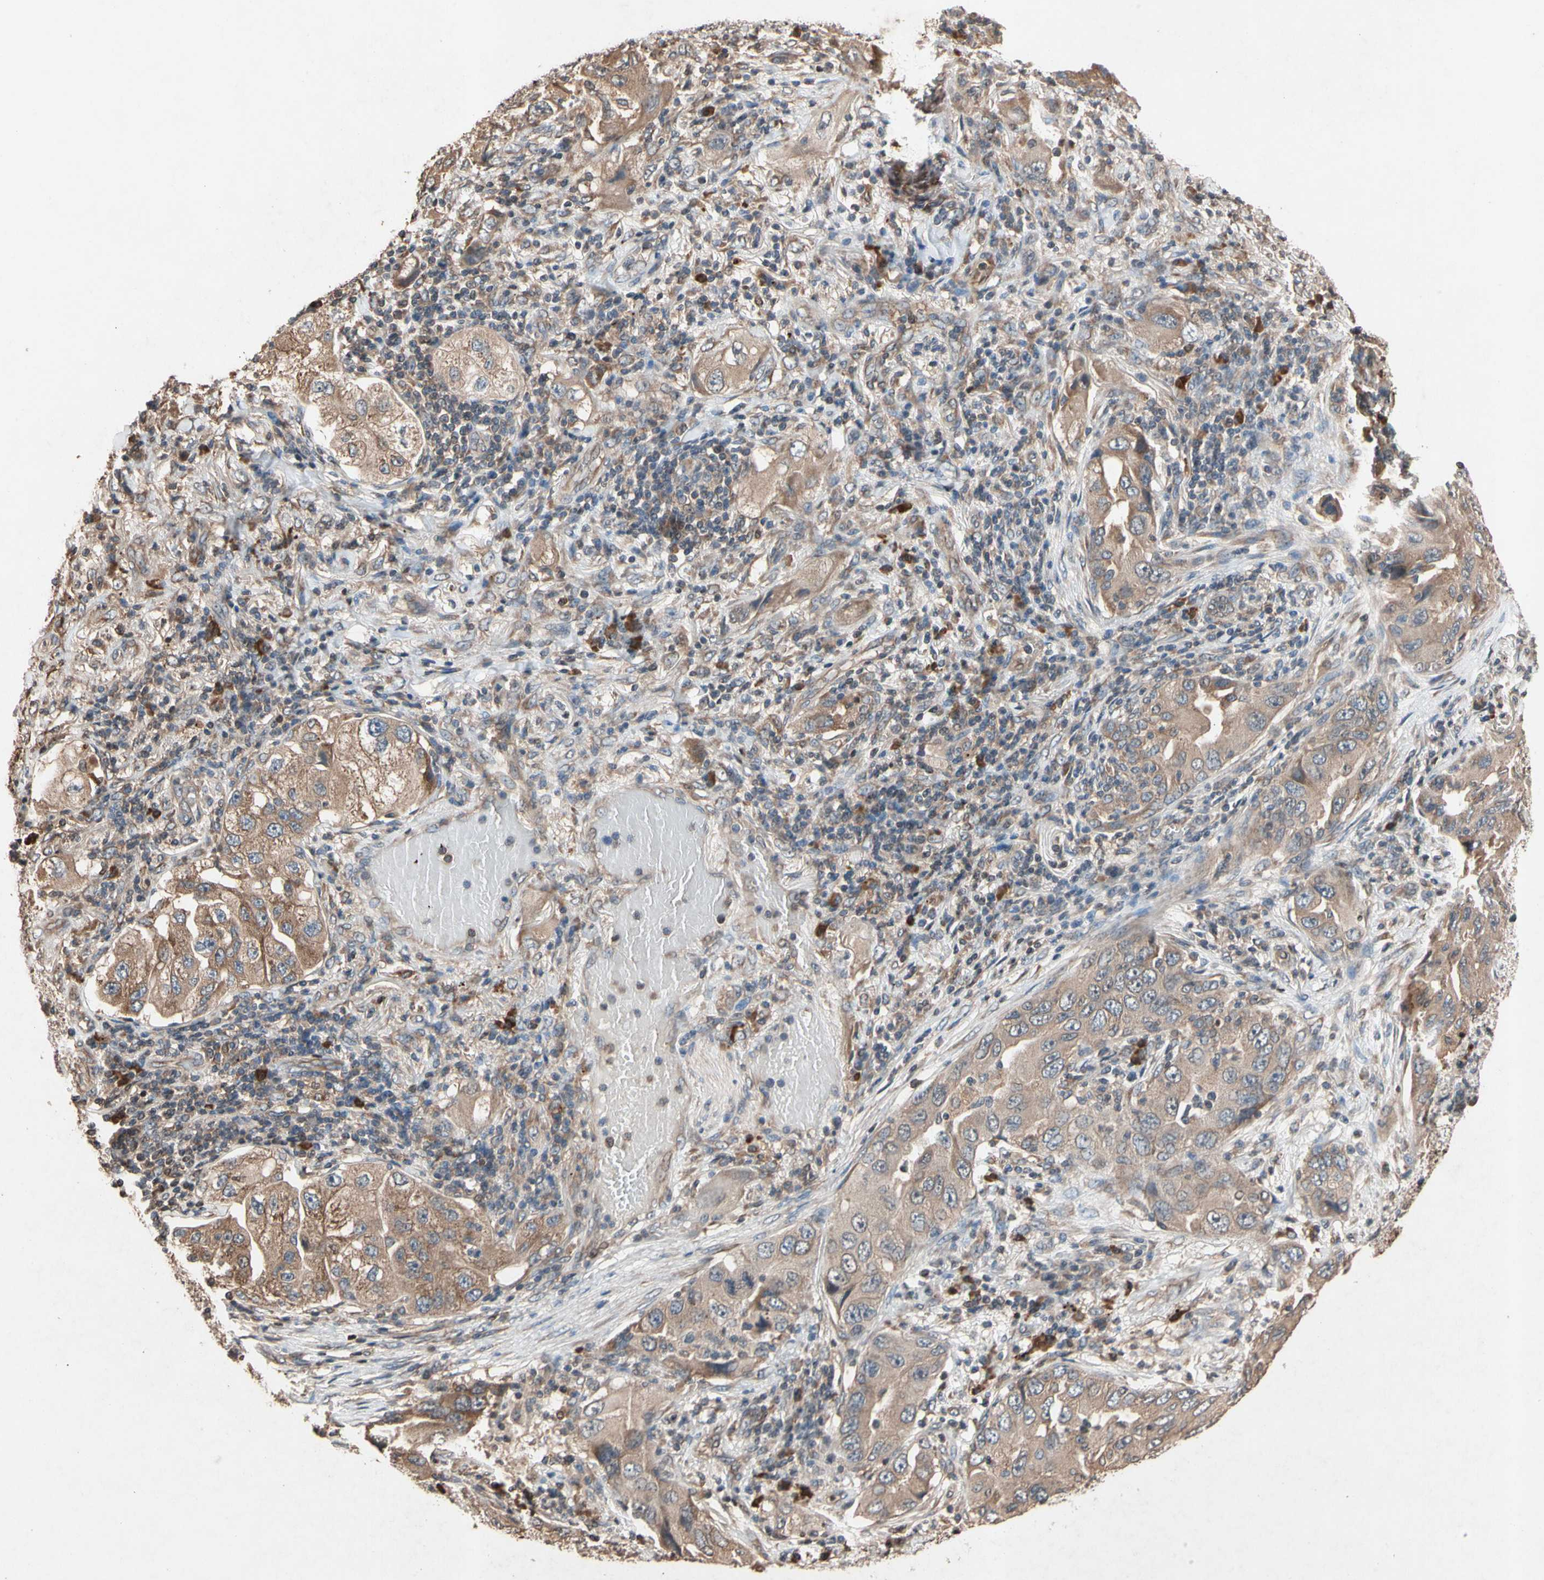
{"staining": {"intensity": "moderate", "quantity": ">75%", "location": "cytoplasmic/membranous"}, "tissue": "lung cancer", "cell_type": "Tumor cells", "image_type": "cancer", "snomed": [{"axis": "morphology", "description": "Adenocarcinoma, NOS"}, {"axis": "topography", "description": "Lung"}], "caption": "Immunohistochemistry (IHC) micrograph of lung adenocarcinoma stained for a protein (brown), which displays medium levels of moderate cytoplasmic/membranous positivity in approximately >75% of tumor cells.", "gene": "PRDX4", "patient": {"sex": "female", "age": 65}}